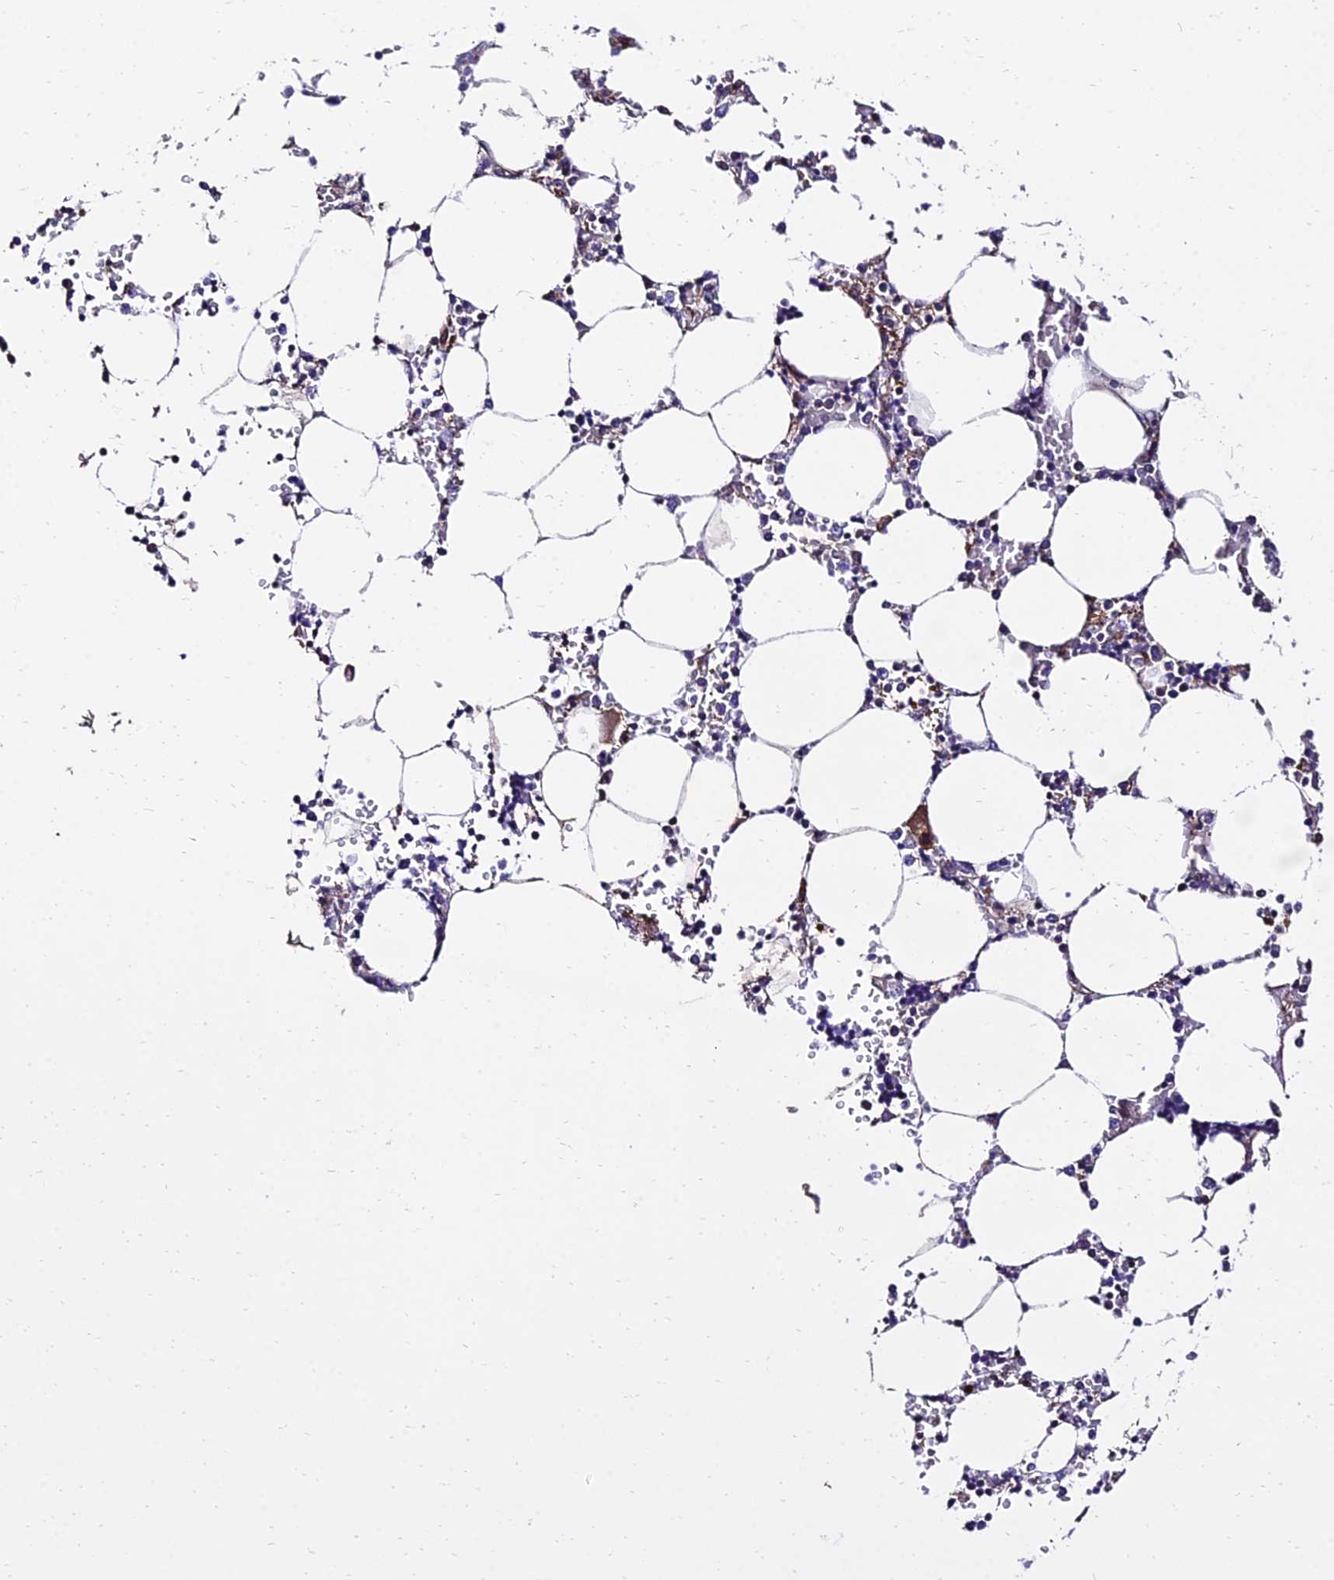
{"staining": {"intensity": "moderate", "quantity": "<25%", "location": "cytoplasmic/membranous"}, "tissue": "bone marrow", "cell_type": "Hematopoietic cells", "image_type": "normal", "snomed": [{"axis": "morphology", "description": "Normal tissue, NOS"}, {"axis": "topography", "description": "Bone marrow"}], "caption": "Immunohistochemical staining of unremarkable human bone marrow reveals <25% levels of moderate cytoplasmic/membranous protein positivity in about <25% of hematopoietic cells. Ihc stains the protein of interest in brown and the nuclei are stained blue.", "gene": "CALM1", "patient": {"sex": "male", "age": 64}}